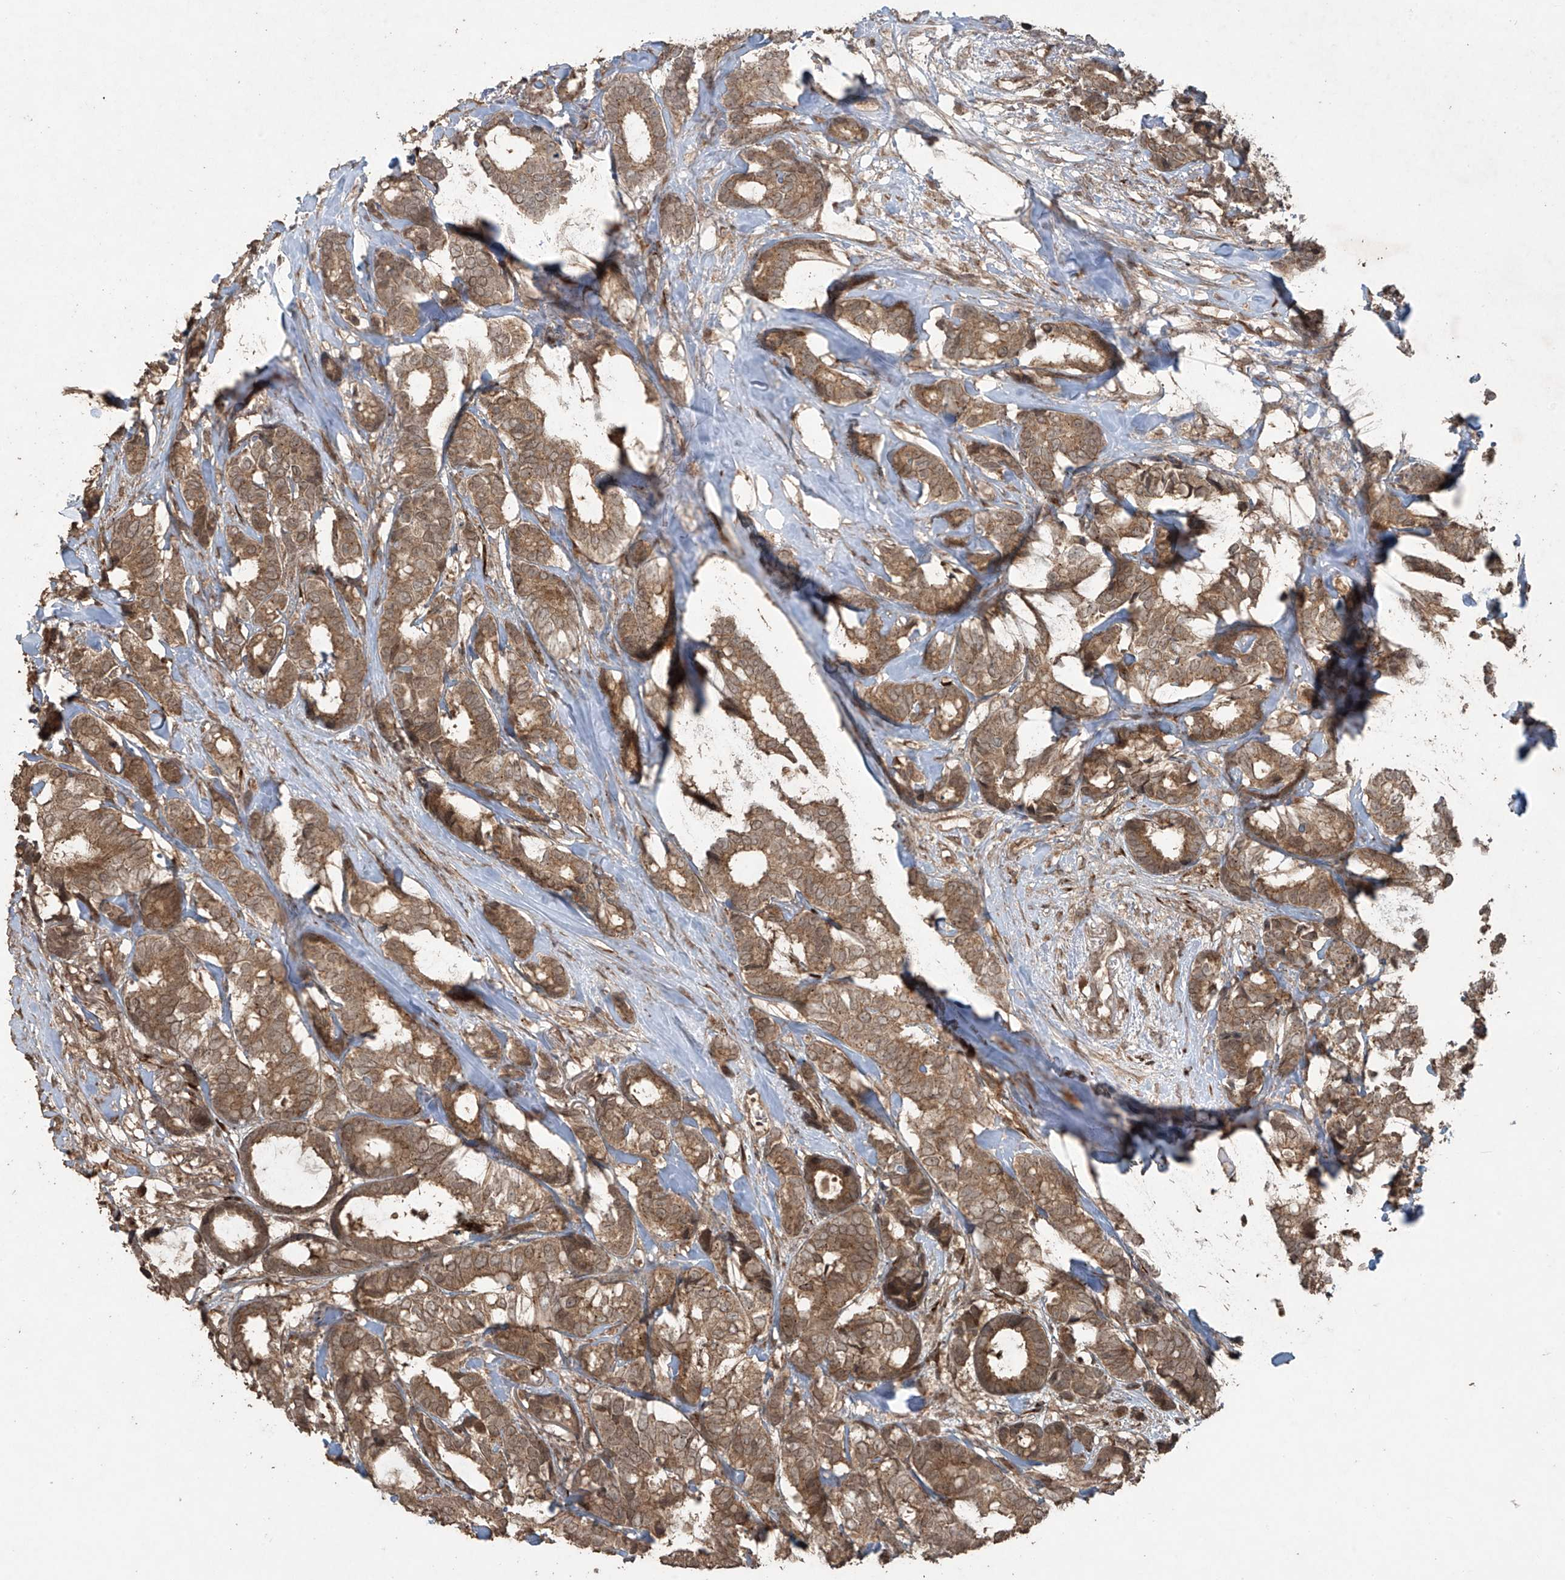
{"staining": {"intensity": "moderate", "quantity": ">75%", "location": "cytoplasmic/membranous"}, "tissue": "breast cancer", "cell_type": "Tumor cells", "image_type": "cancer", "snomed": [{"axis": "morphology", "description": "Duct carcinoma"}, {"axis": "topography", "description": "Breast"}], "caption": "This micrograph displays immunohistochemistry staining of human infiltrating ductal carcinoma (breast), with medium moderate cytoplasmic/membranous staining in about >75% of tumor cells.", "gene": "PGPEP1", "patient": {"sex": "female", "age": 87}}